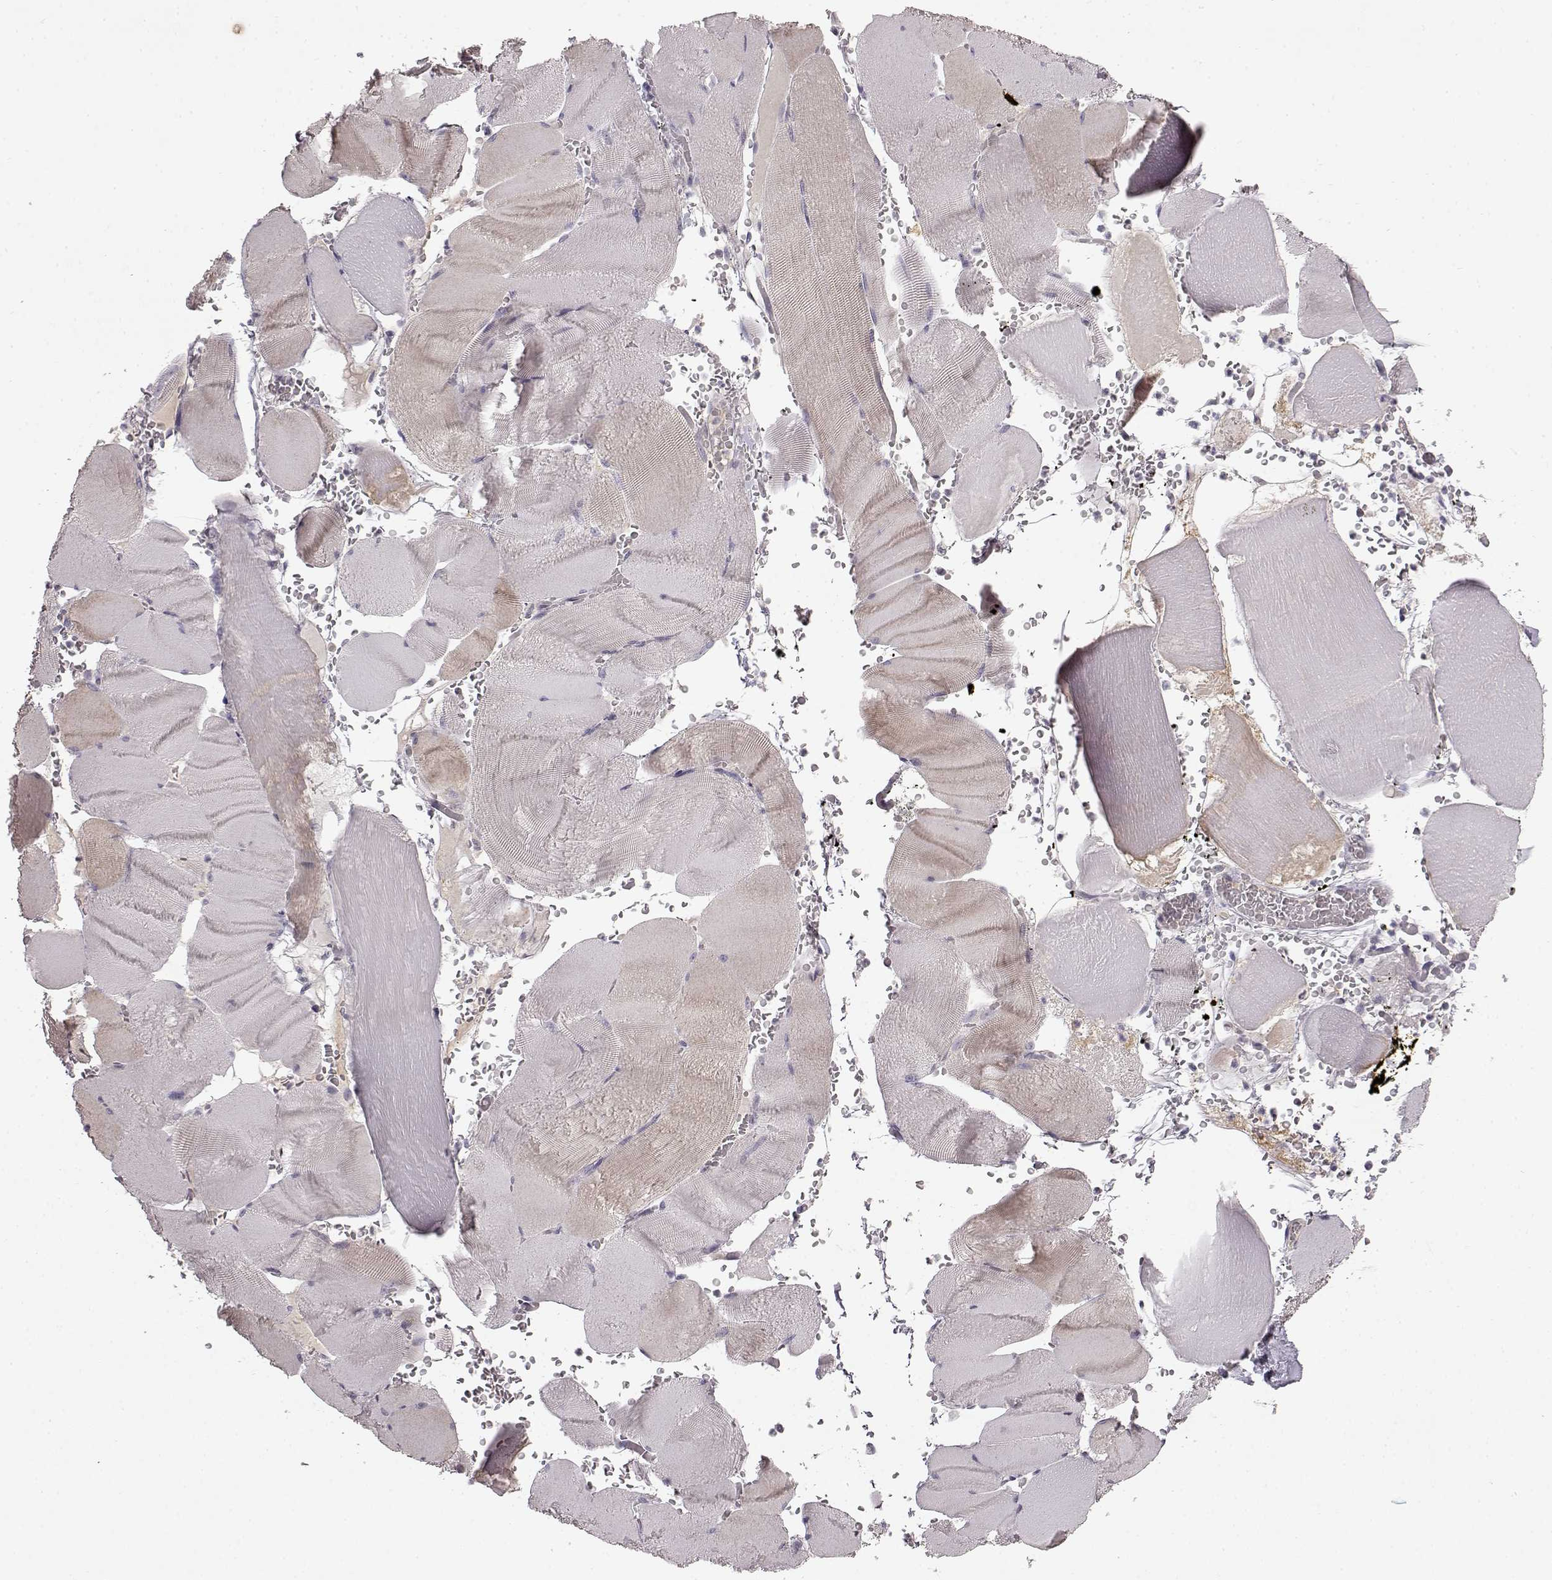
{"staining": {"intensity": "weak", "quantity": "<25%", "location": "cytoplasmic/membranous"}, "tissue": "skeletal muscle", "cell_type": "Myocytes", "image_type": "normal", "snomed": [{"axis": "morphology", "description": "Normal tissue, NOS"}, {"axis": "topography", "description": "Skeletal muscle"}], "caption": "Immunohistochemistry (IHC) of benign skeletal muscle displays no expression in myocytes.", "gene": "SPAG17", "patient": {"sex": "male", "age": 56}}